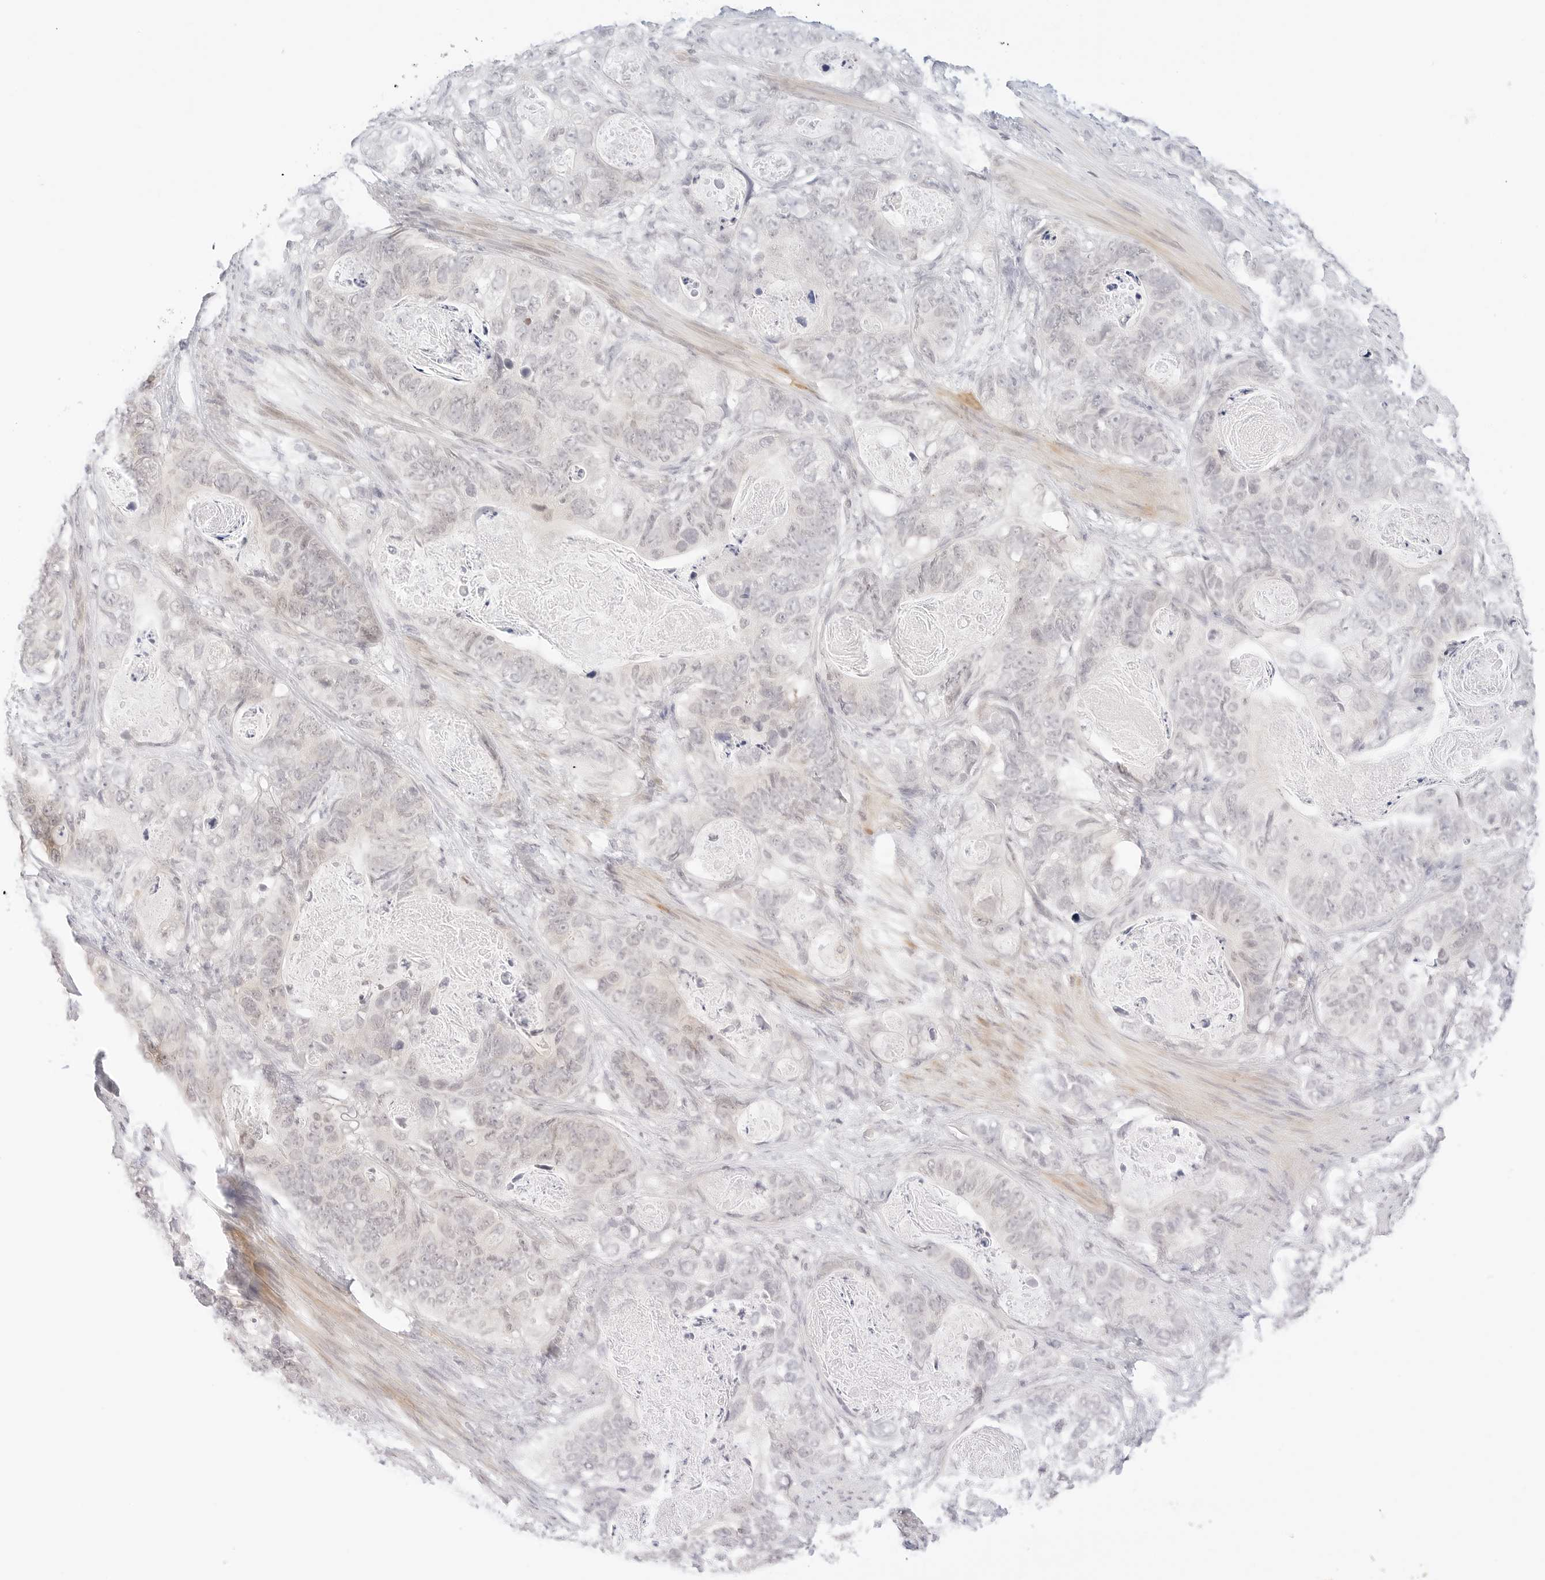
{"staining": {"intensity": "negative", "quantity": "none", "location": "none"}, "tissue": "stomach cancer", "cell_type": "Tumor cells", "image_type": "cancer", "snomed": [{"axis": "morphology", "description": "Normal tissue, NOS"}, {"axis": "morphology", "description": "Adenocarcinoma, NOS"}, {"axis": "topography", "description": "Stomach"}], "caption": "A histopathology image of stomach adenocarcinoma stained for a protein displays no brown staining in tumor cells.", "gene": "GNAS", "patient": {"sex": "female", "age": 89}}